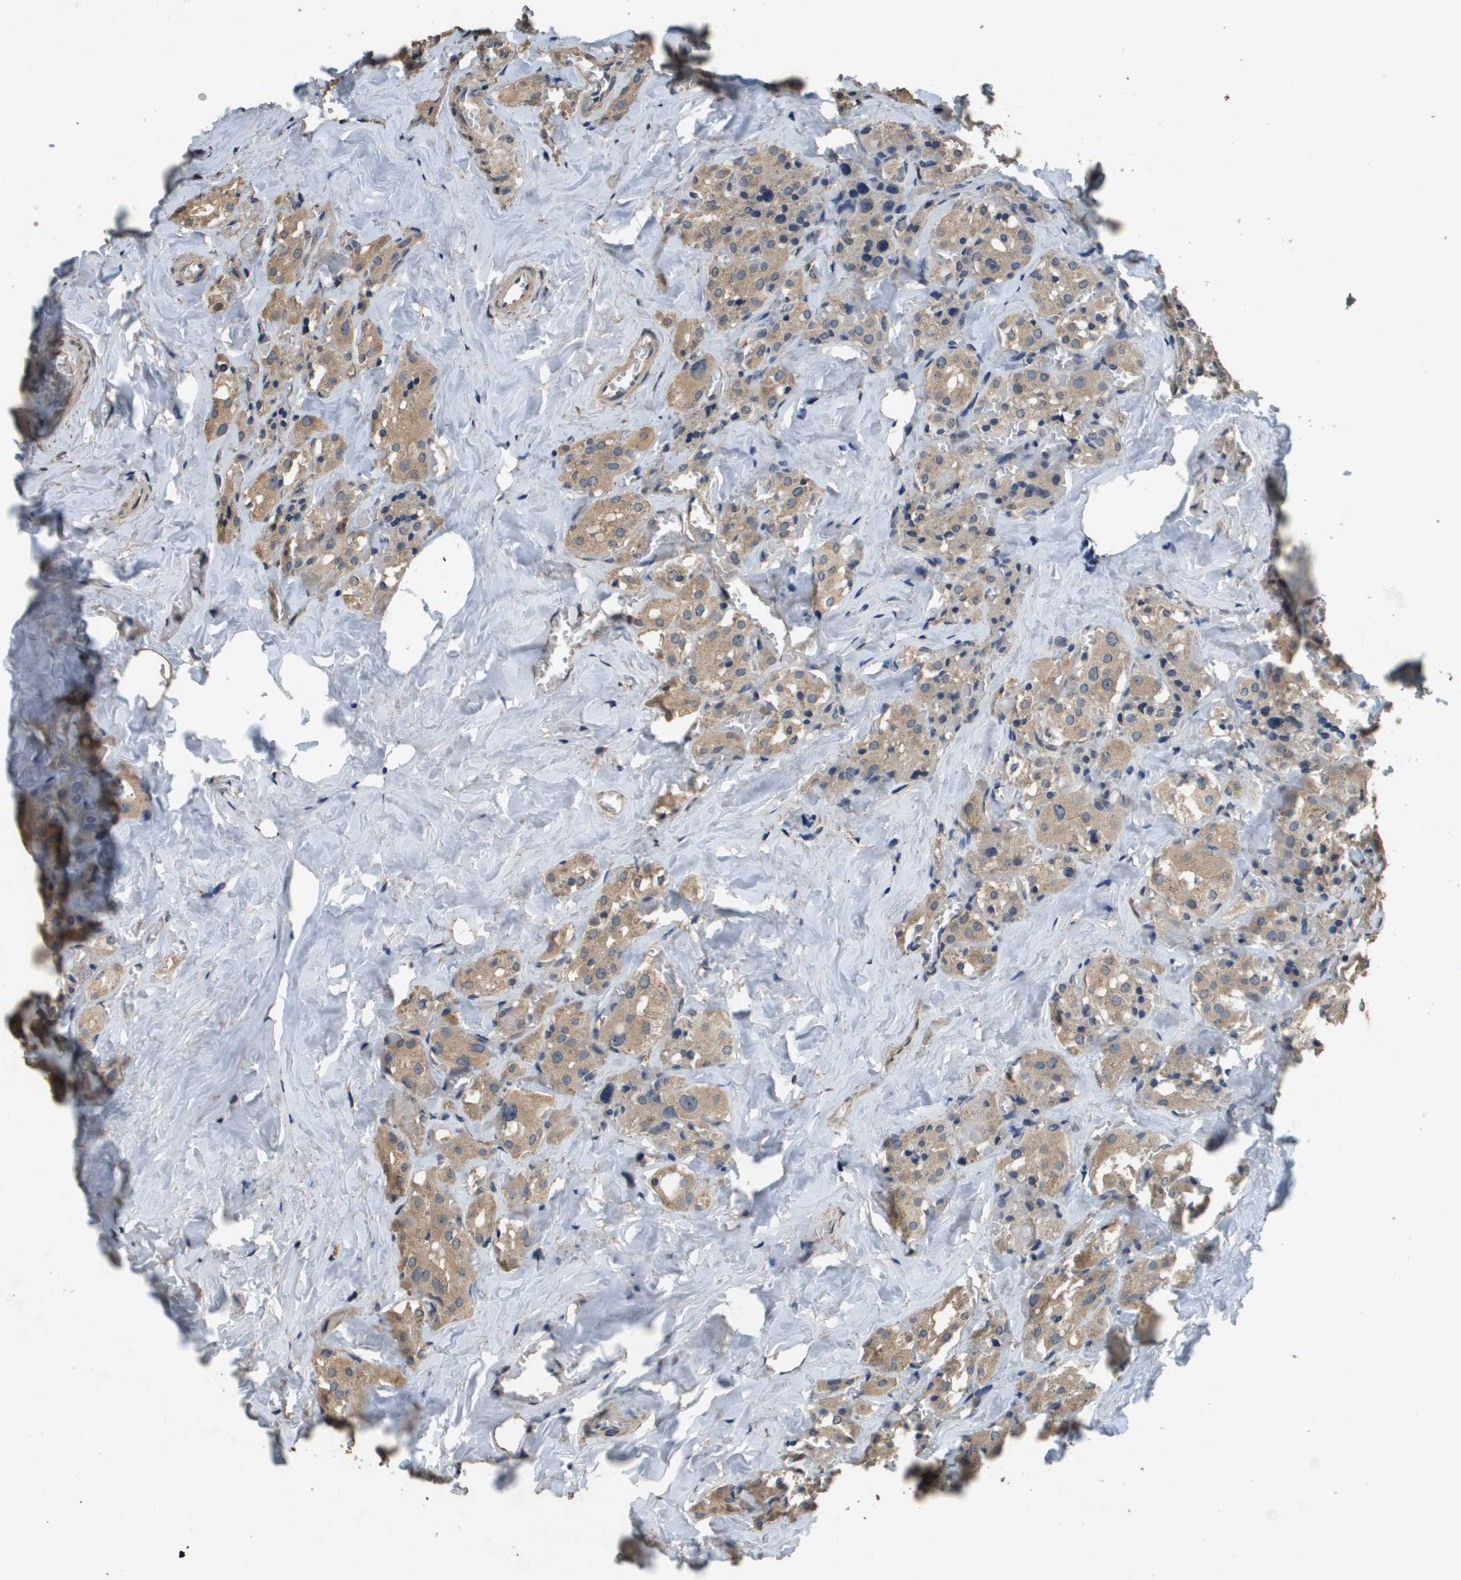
{"staining": {"intensity": "moderate", "quantity": ">75%", "location": "cytoplasmic/membranous"}, "tissue": "parathyroid gland", "cell_type": "Glandular cells", "image_type": "normal", "snomed": [{"axis": "morphology", "description": "Normal tissue, NOS"}, {"axis": "morphology", "description": "Atrophy, NOS"}, {"axis": "topography", "description": "Parathyroid gland"}], "caption": "Human parathyroid gland stained with a brown dye shows moderate cytoplasmic/membranous positive staining in approximately >75% of glandular cells.", "gene": "RAB6B", "patient": {"sex": "female", "age": 54}}